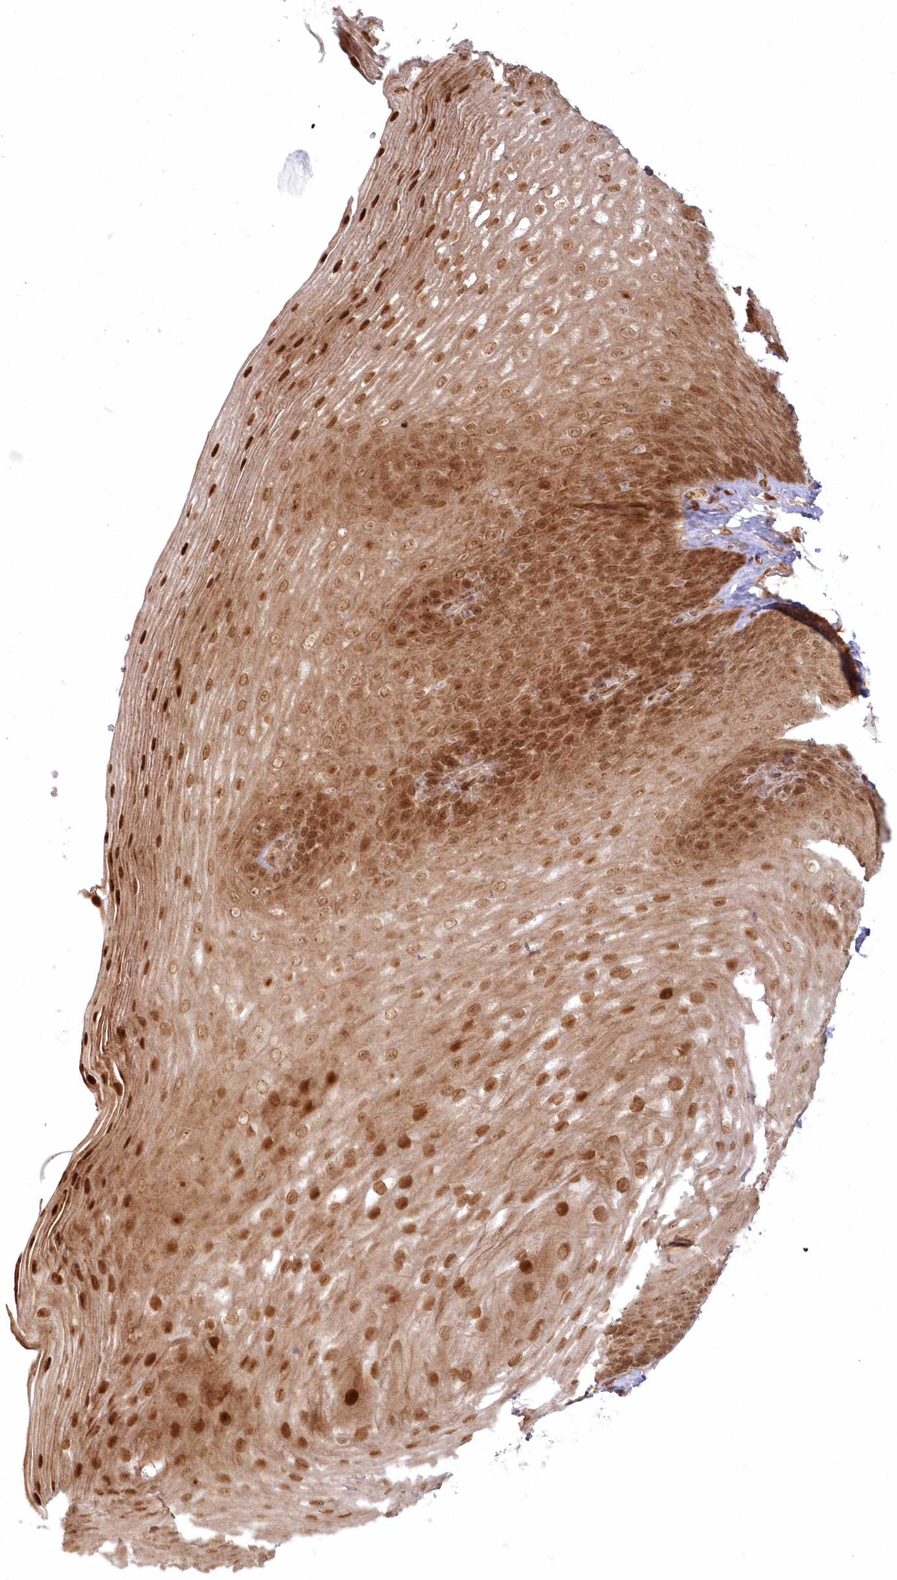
{"staining": {"intensity": "moderate", "quantity": ">75%", "location": "cytoplasmic/membranous,nuclear"}, "tissue": "esophagus", "cell_type": "Squamous epithelial cells", "image_type": "normal", "snomed": [{"axis": "morphology", "description": "Normal tissue, NOS"}, {"axis": "topography", "description": "Esophagus"}], "caption": "The histopathology image reveals staining of benign esophagus, revealing moderate cytoplasmic/membranous,nuclear protein expression (brown color) within squamous epithelial cells.", "gene": "TOGARAM2", "patient": {"sex": "female", "age": 66}}